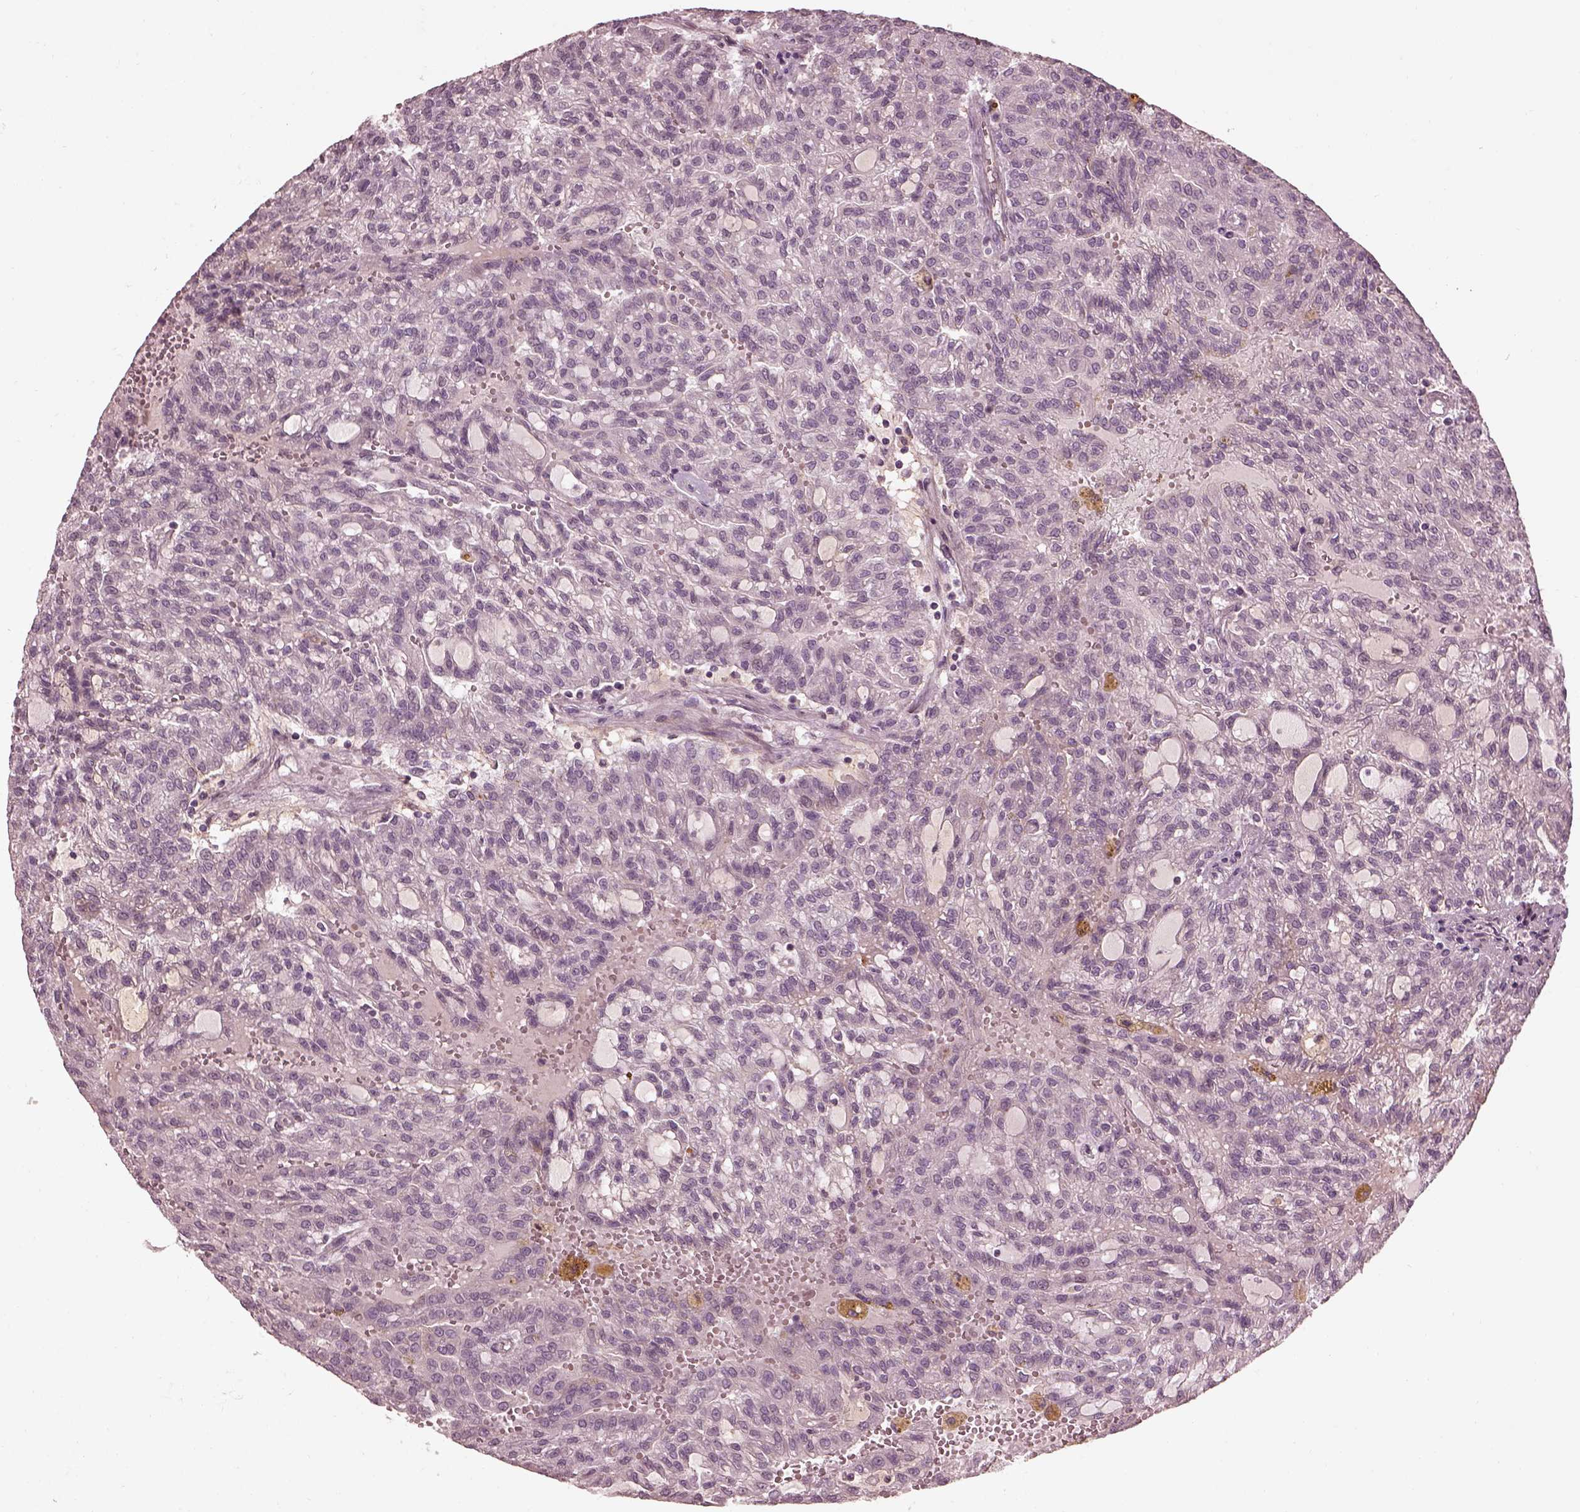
{"staining": {"intensity": "negative", "quantity": "none", "location": "none"}, "tissue": "renal cancer", "cell_type": "Tumor cells", "image_type": "cancer", "snomed": [{"axis": "morphology", "description": "Adenocarcinoma, NOS"}, {"axis": "topography", "description": "Kidney"}], "caption": "Renal cancer was stained to show a protein in brown. There is no significant expression in tumor cells.", "gene": "EFEMP1", "patient": {"sex": "male", "age": 63}}